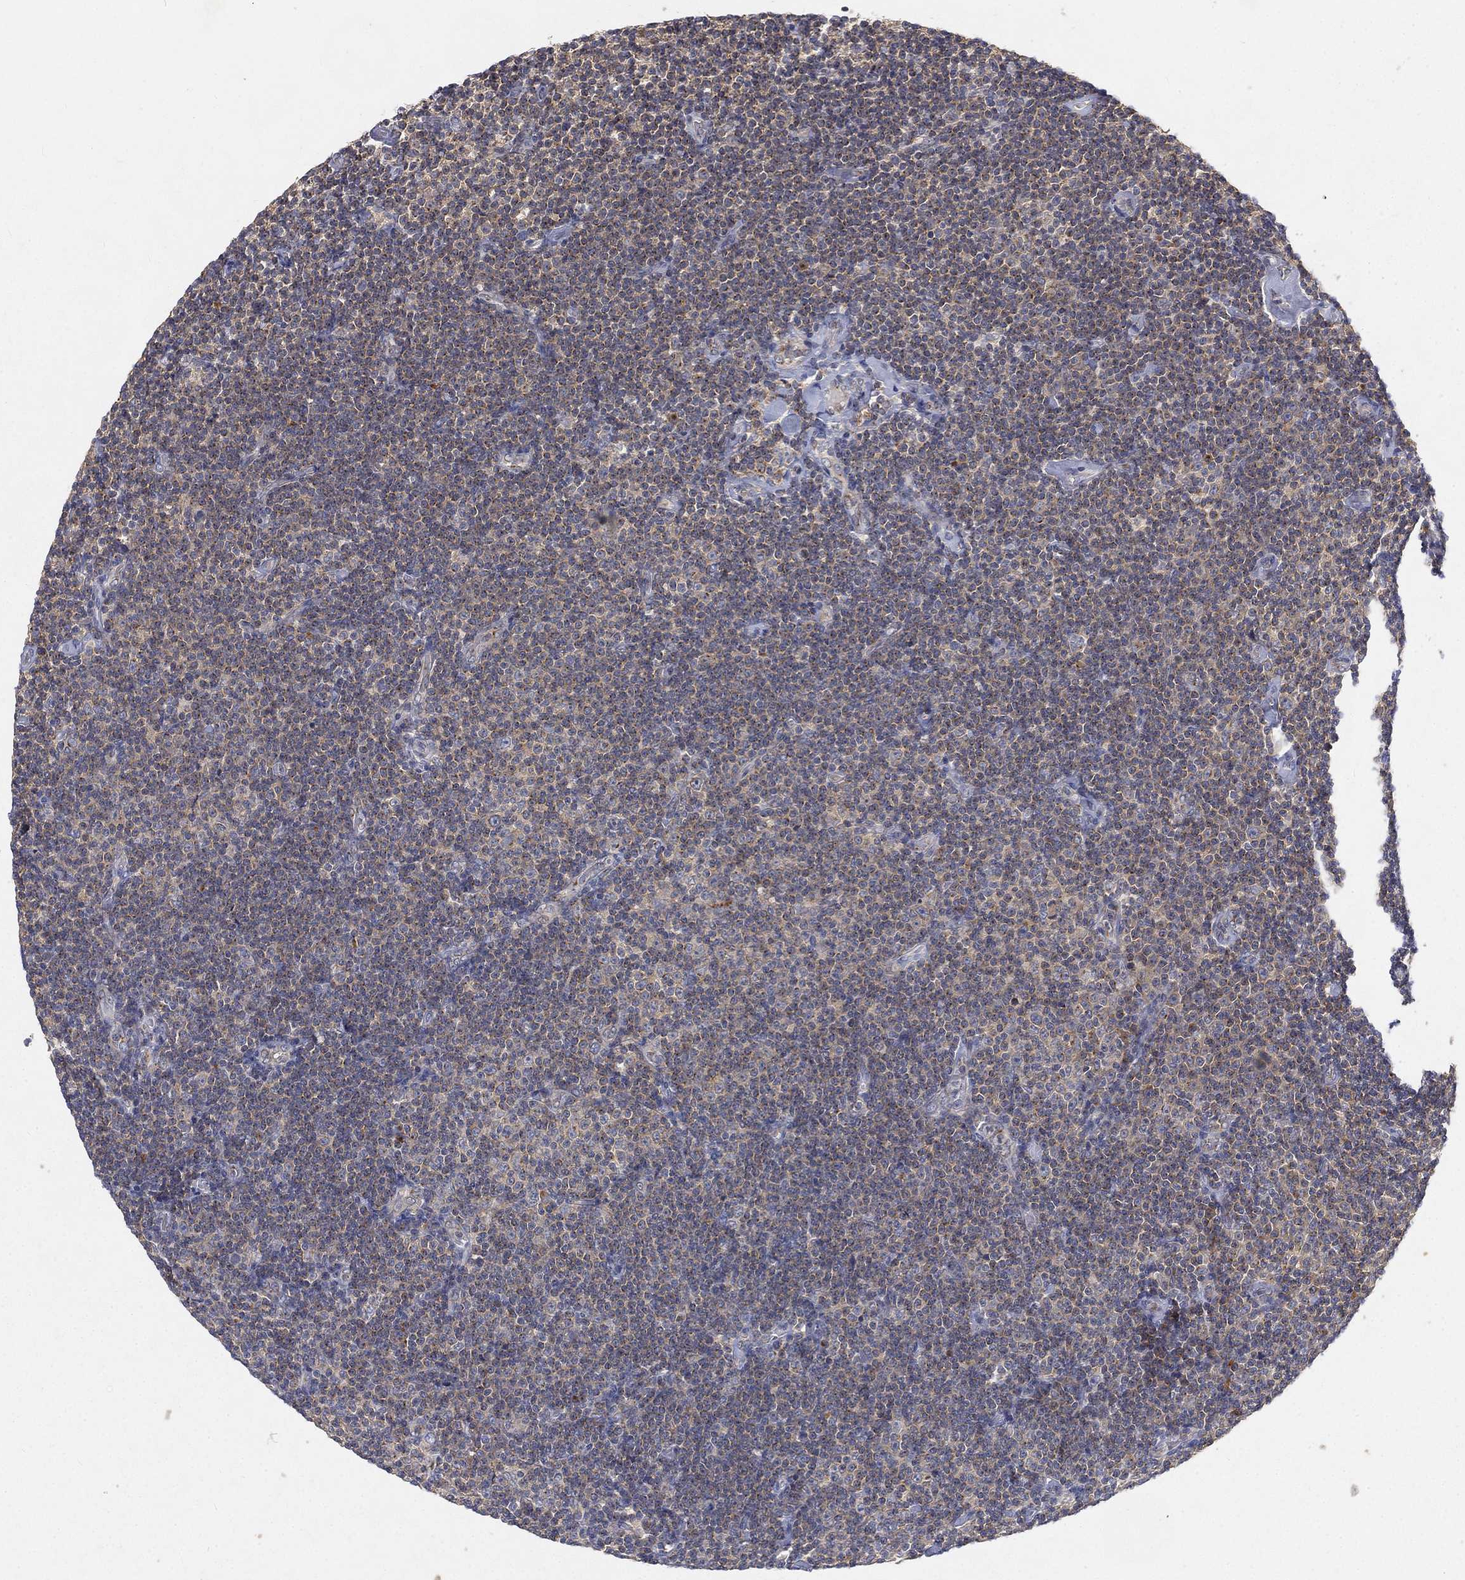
{"staining": {"intensity": "negative", "quantity": "none", "location": "none"}, "tissue": "lymphoma", "cell_type": "Tumor cells", "image_type": "cancer", "snomed": [{"axis": "morphology", "description": "Malignant lymphoma, non-Hodgkin's type, Low grade"}, {"axis": "topography", "description": "Lymph node"}], "caption": "An image of human lymphoma is negative for staining in tumor cells.", "gene": "CTSL", "patient": {"sex": "male", "age": 81}}